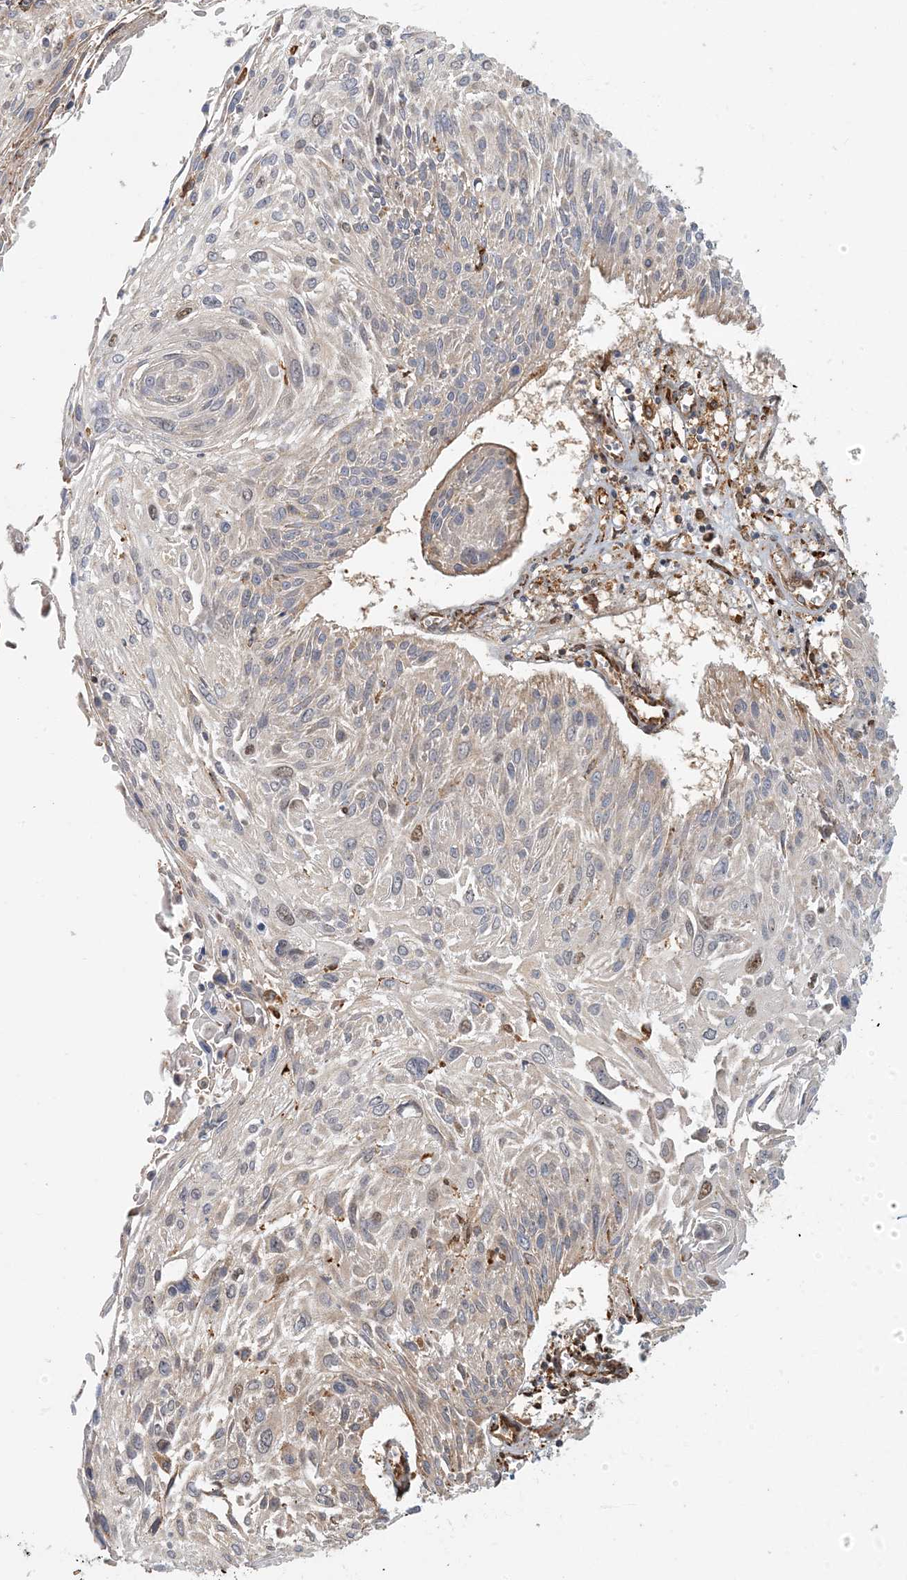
{"staining": {"intensity": "weak", "quantity": "<25%", "location": "cytoplasmic/membranous"}, "tissue": "cervical cancer", "cell_type": "Tumor cells", "image_type": "cancer", "snomed": [{"axis": "morphology", "description": "Squamous cell carcinoma, NOS"}, {"axis": "topography", "description": "Cervix"}], "caption": "A histopathology image of human cervical cancer is negative for staining in tumor cells. (DAB (3,3'-diaminobenzidine) immunohistochemistry (IHC) visualized using brightfield microscopy, high magnification).", "gene": "HNMT", "patient": {"sex": "female", "age": 51}}